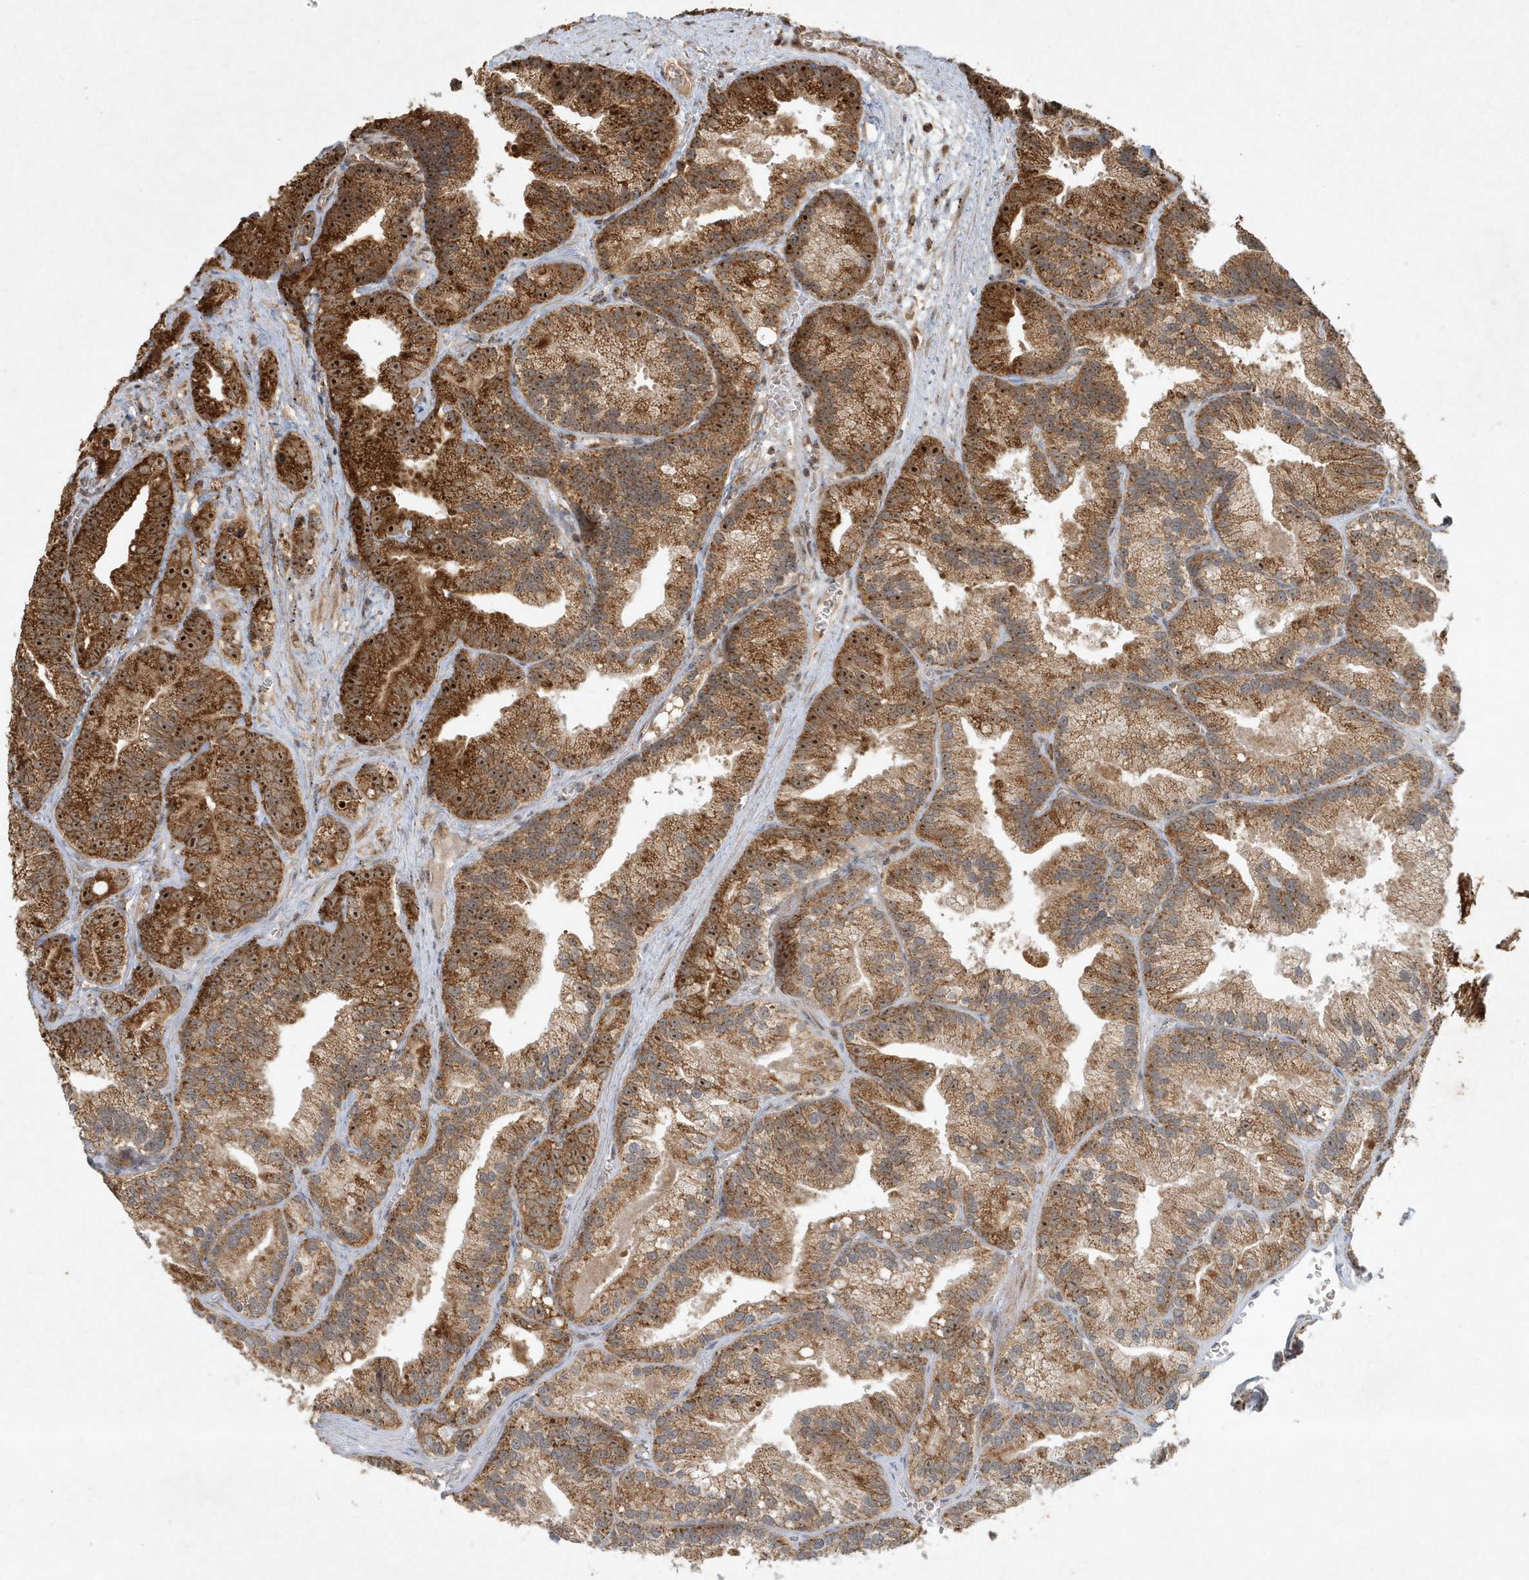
{"staining": {"intensity": "strong", "quantity": ">75%", "location": "cytoplasmic/membranous,nuclear"}, "tissue": "prostate cancer", "cell_type": "Tumor cells", "image_type": "cancer", "snomed": [{"axis": "morphology", "description": "Adenocarcinoma, Low grade"}, {"axis": "topography", "description": "Prostate"}], "caption": "Tumor cells show high levels of strong cytoplasmic/membranous and nuclear positivity in about >75% of cells in prostate cancer (low-grade adenocarcinoma).", "gene": "ABCB9", "patient": {"sex": "male", "age": 89}}